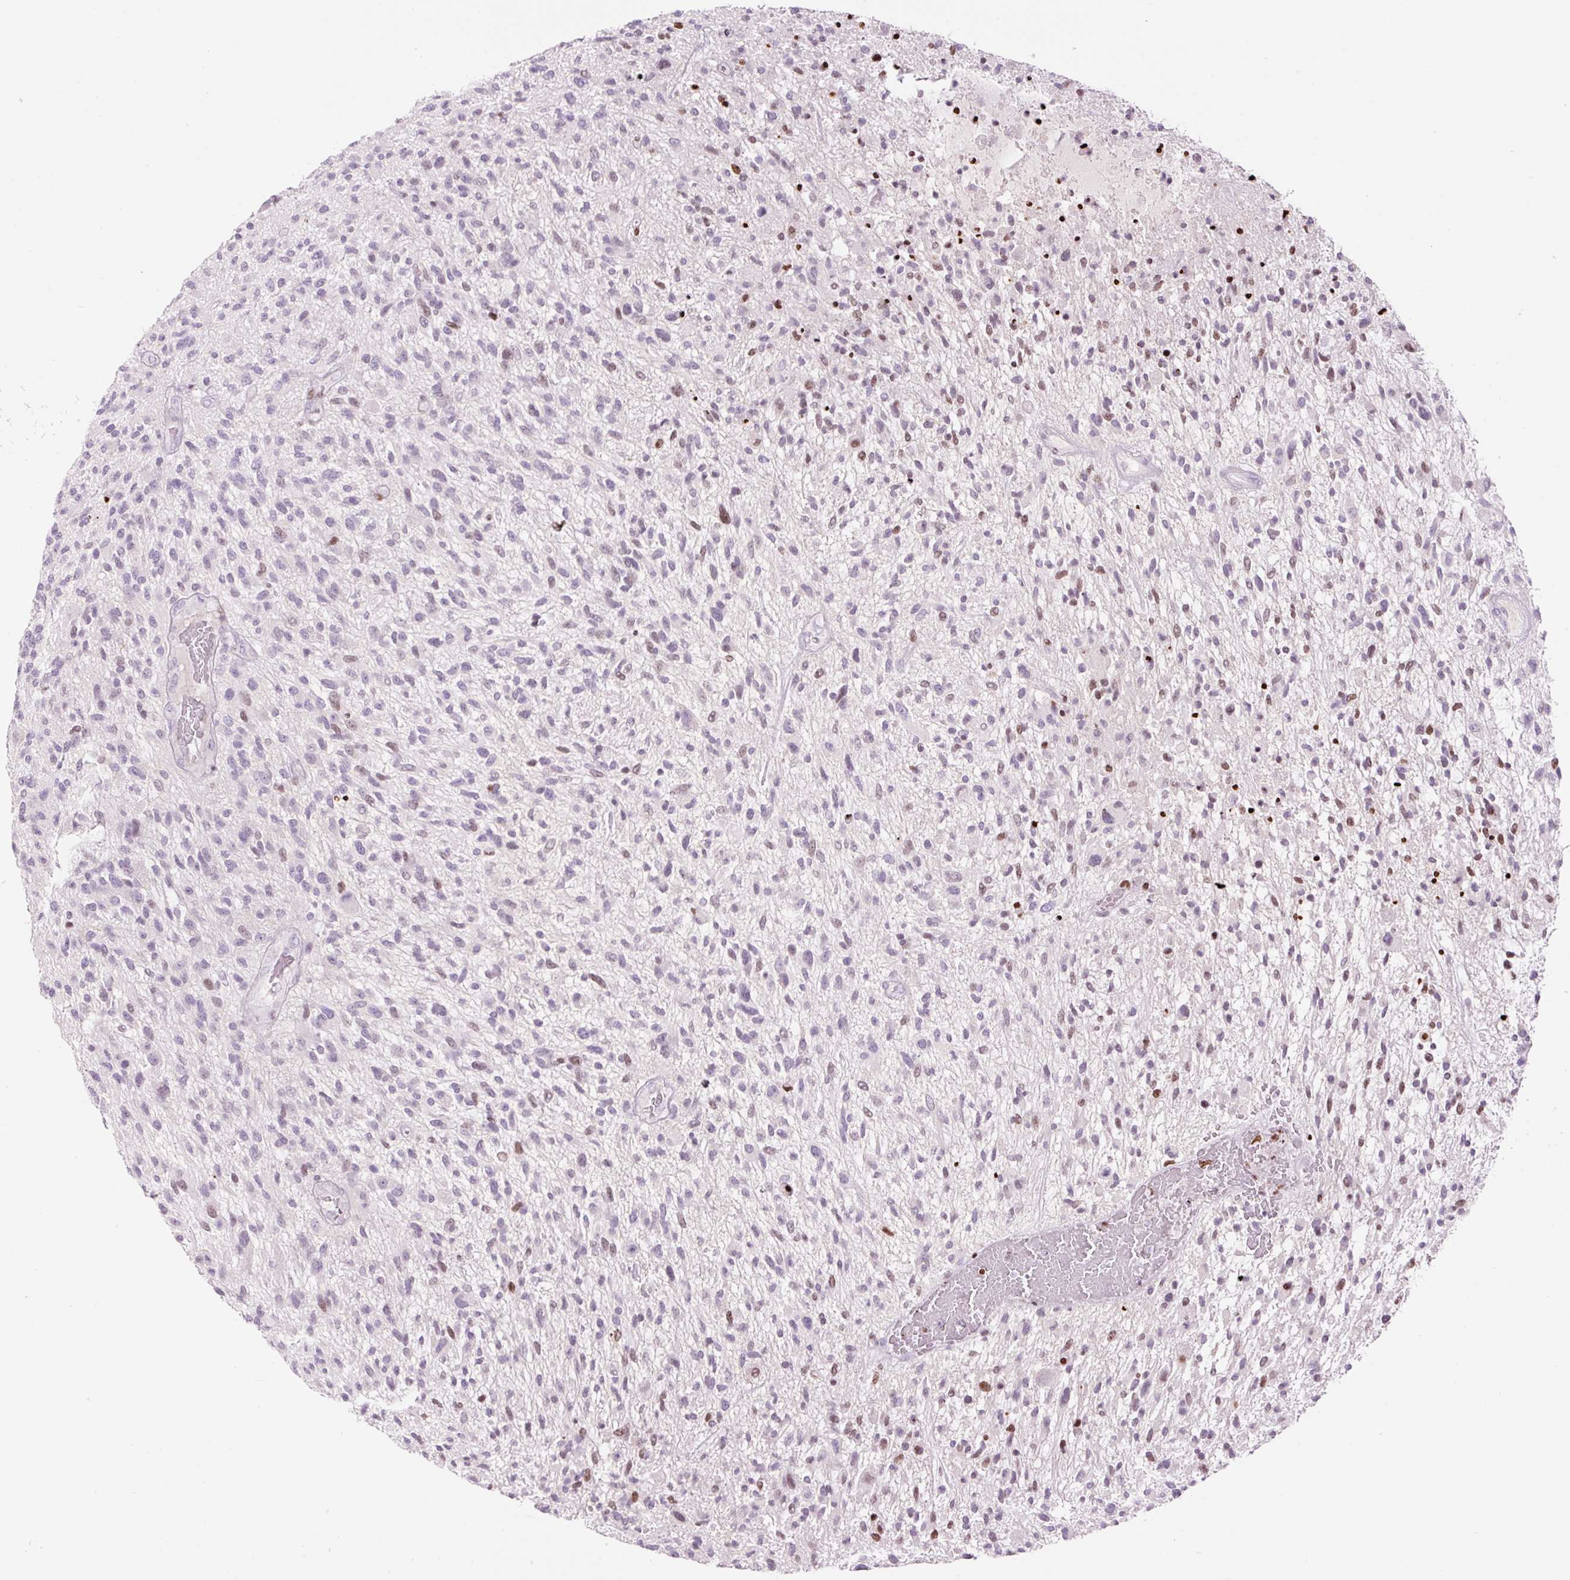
{"staining": {"intensity": "moderate", "quantity": "<25%", "location": "nuclear"}, "tissue": "glioma", "cell_type": "Tumor cells", "image_type": "cancer", "snomed": [{"axis": "morphology", "description": "Glioma, malignant, High grade"}, {"axis": "topography", "description": "Brain"}], "caption": "A micrograph of human malignant glioma (high-grade) stained for a protein shows moderate nuclear brown staining in tumor cells. (Brightfield microscopy of DAB IHC at high magnification).", "gene": "TMEM177", "patient": {"sex": "male", "age": 47}}